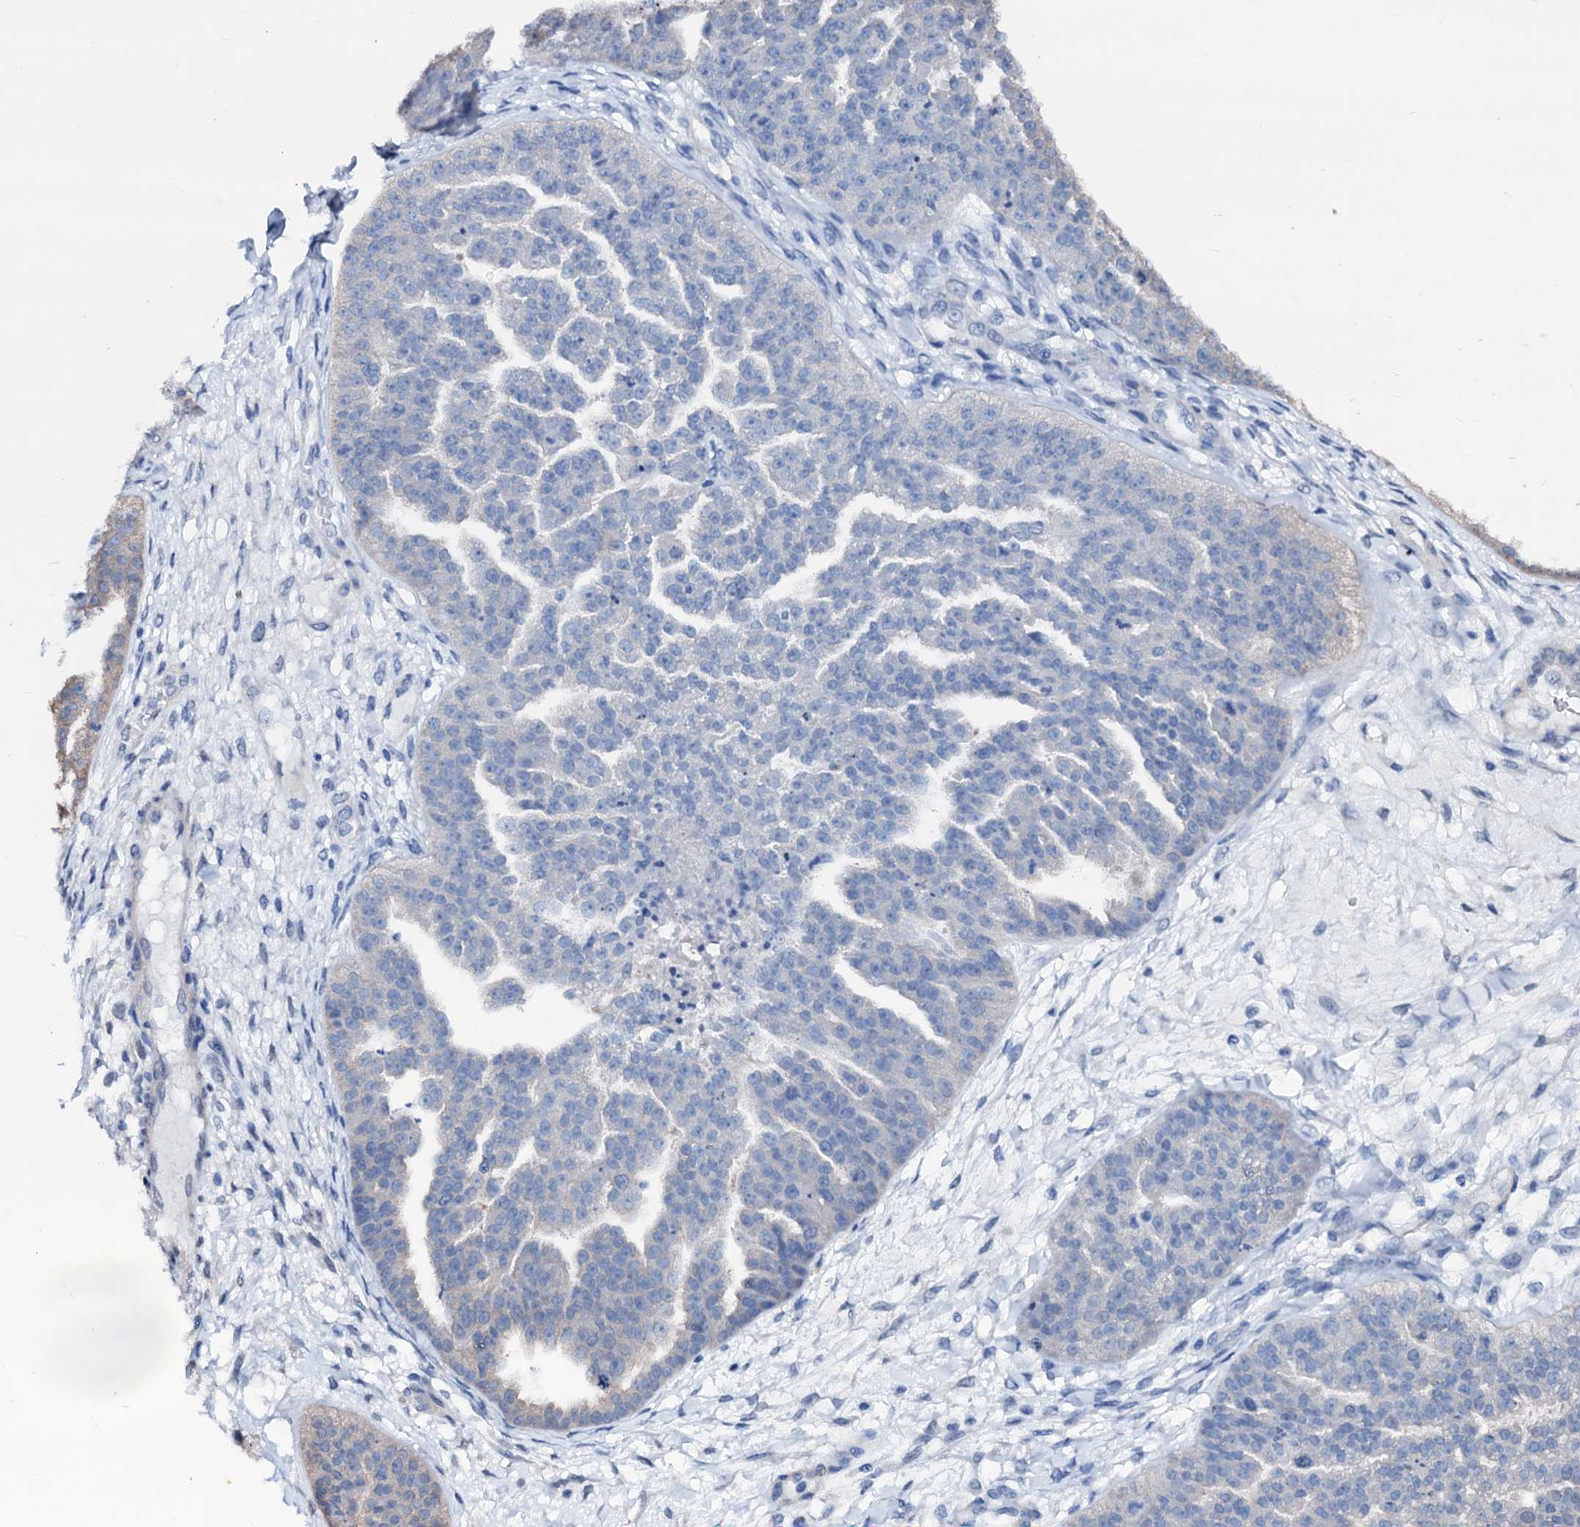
{"staining": {"intensity": "negative", "quantity": "none", "location": "none"}, "tissue": "ovarian cancer", "cell_type": "Tumor cells", "image_type": "cancer", "snomed": [{"axis": "morphology", "description": "Cystadenocarcinoma, serous, NOS"}, {"axis": "topography", "description": "Ovary"}], "caption": "Tumor cells are negative for protein expression in human ovarian serous cystadenocarcinoma.", "gene": "CSN2", "patient": {"sex": "female", "age": 58}}